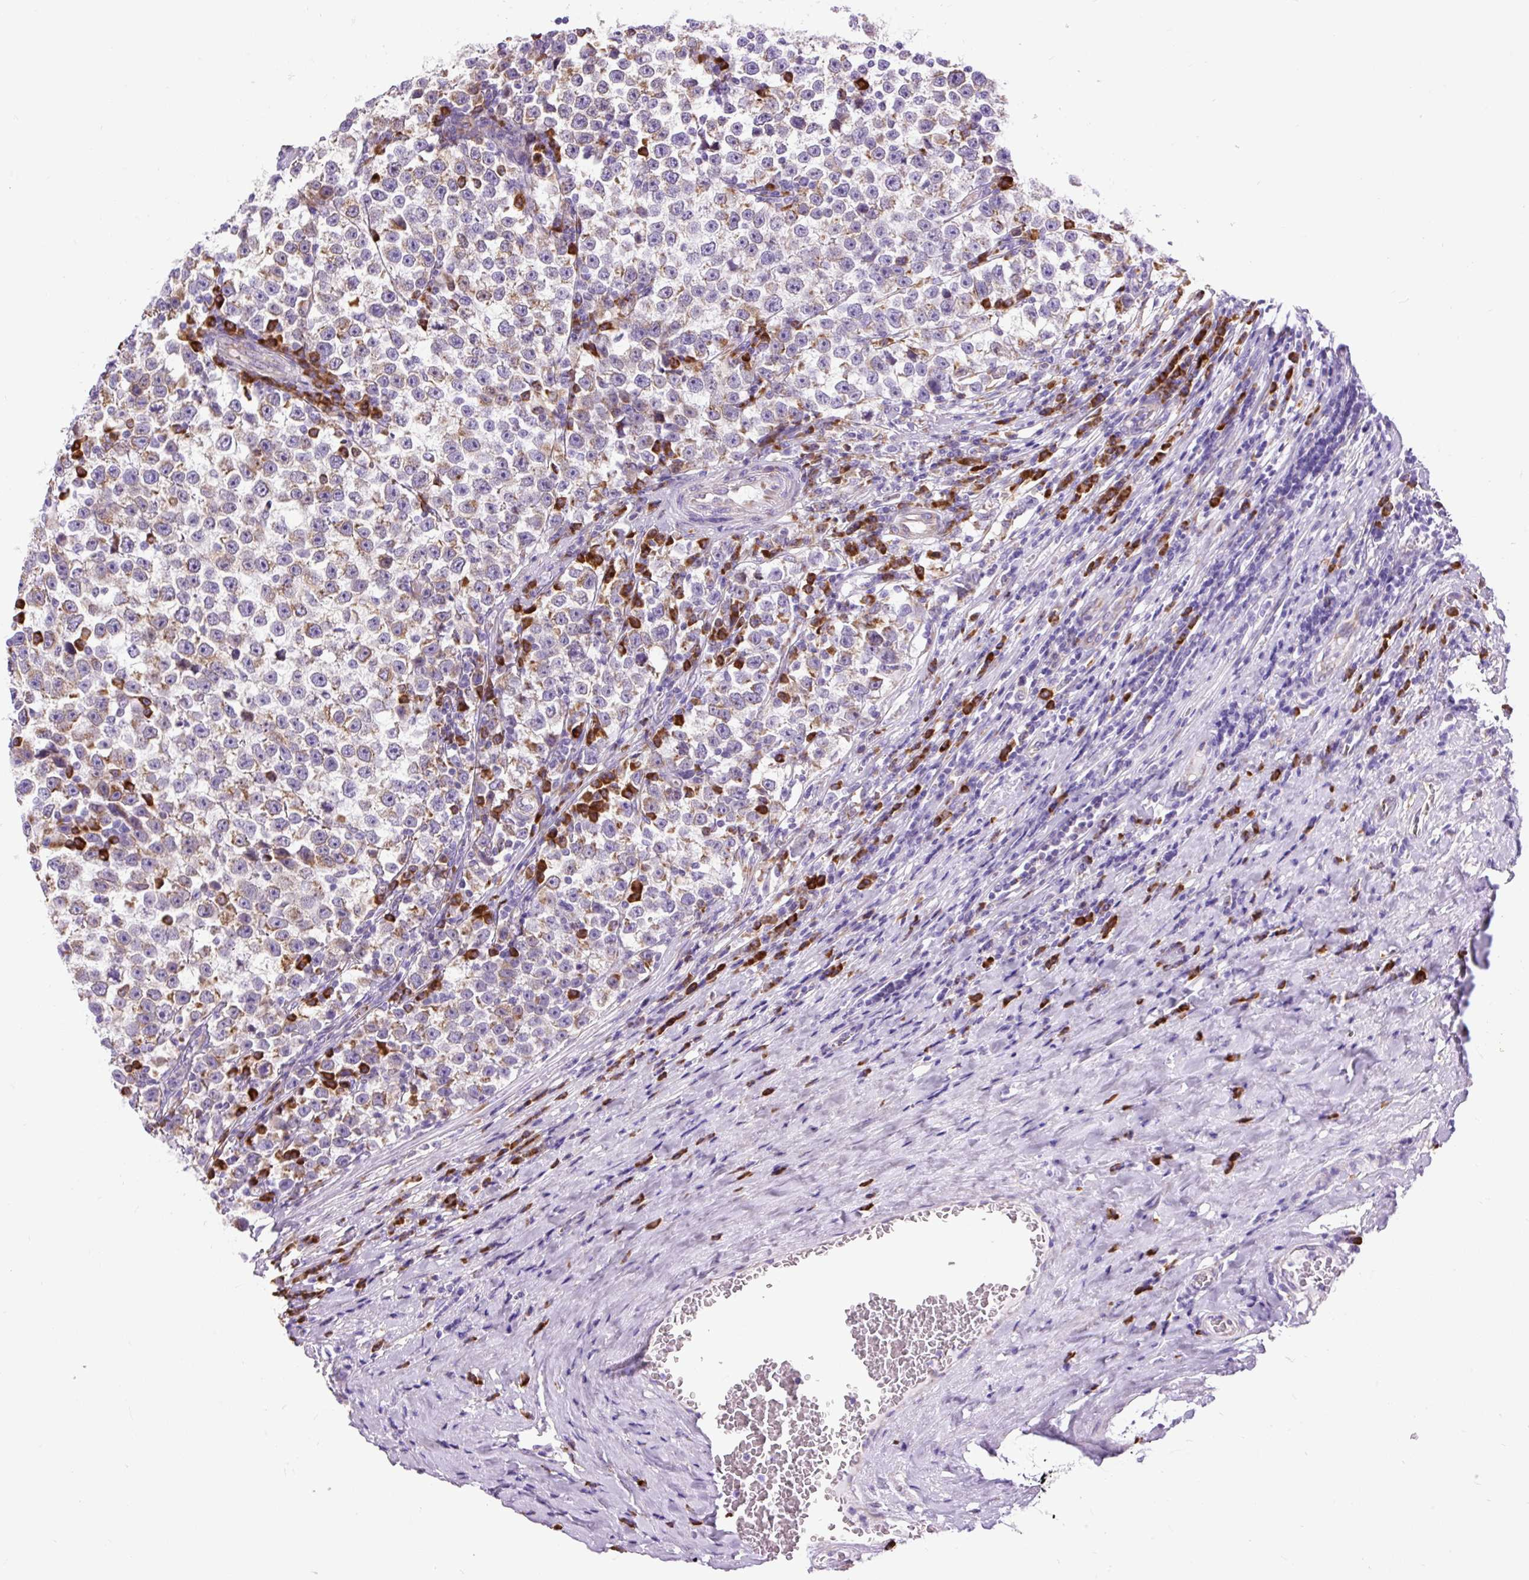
{"staining": {"intensity": "weak", "quantity": "25%-75%", "location": "cytoplasmic/membranous"}, "tissue": "testis cancer", "cell_type": "Tumor cells", "image_type": "cancer", "snomed": [{"axis": "morphology", "description": "Normal tissue, NOS"}, {"axis": "morphology", "description": "Seminoma, NOS"}, {"axis": "topography", "description": "Testis"}], "caption": "Human testis cancer (seminoma) stained for a protein (brown) exhibits weak cytoplasmic/membranous positive staining in approximately 25%-75% of tumor cells.", "gene": "DDOST", "patient": {"sex": "male", "age": 43}}